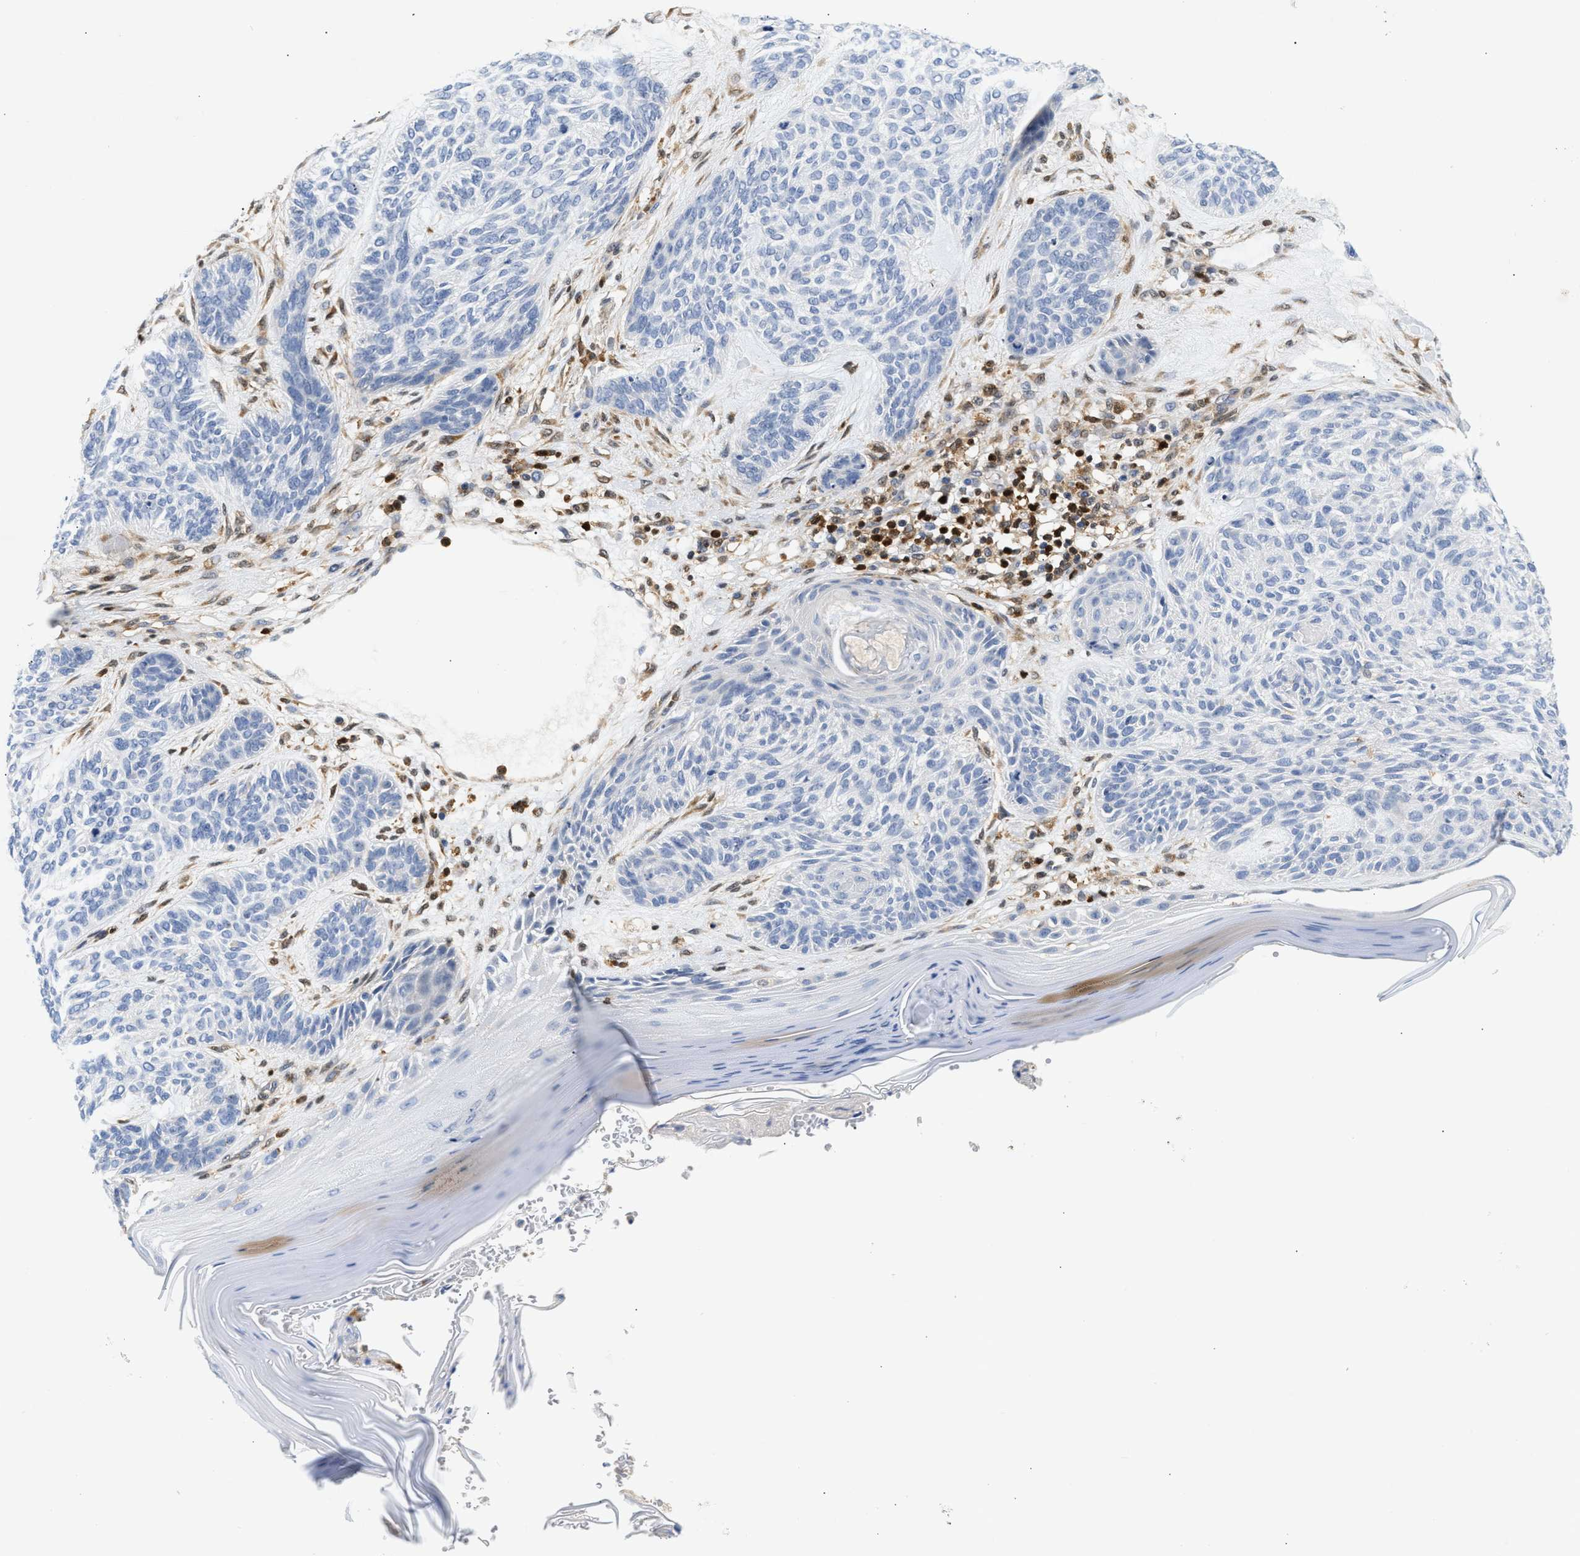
{"staining": {"intensity": "negative", "quantity": "none", "location": "none"}, "tissue": "skin cancer", "cell_type": "Tumor cells", "image_type": "cancer", "snomed": [{"axis": "morphology", "description": "Basal cell carcinoma"}, {"axis": "topography", "description": "Skin"}], "caption": "Human skin cancer (basal cell carcinoma) stained for a protein using immunohistochemistry reveals no positivity in tumor cells.", "gene": "SLIT2", "patient": {"sex": "male", "age": 55}}